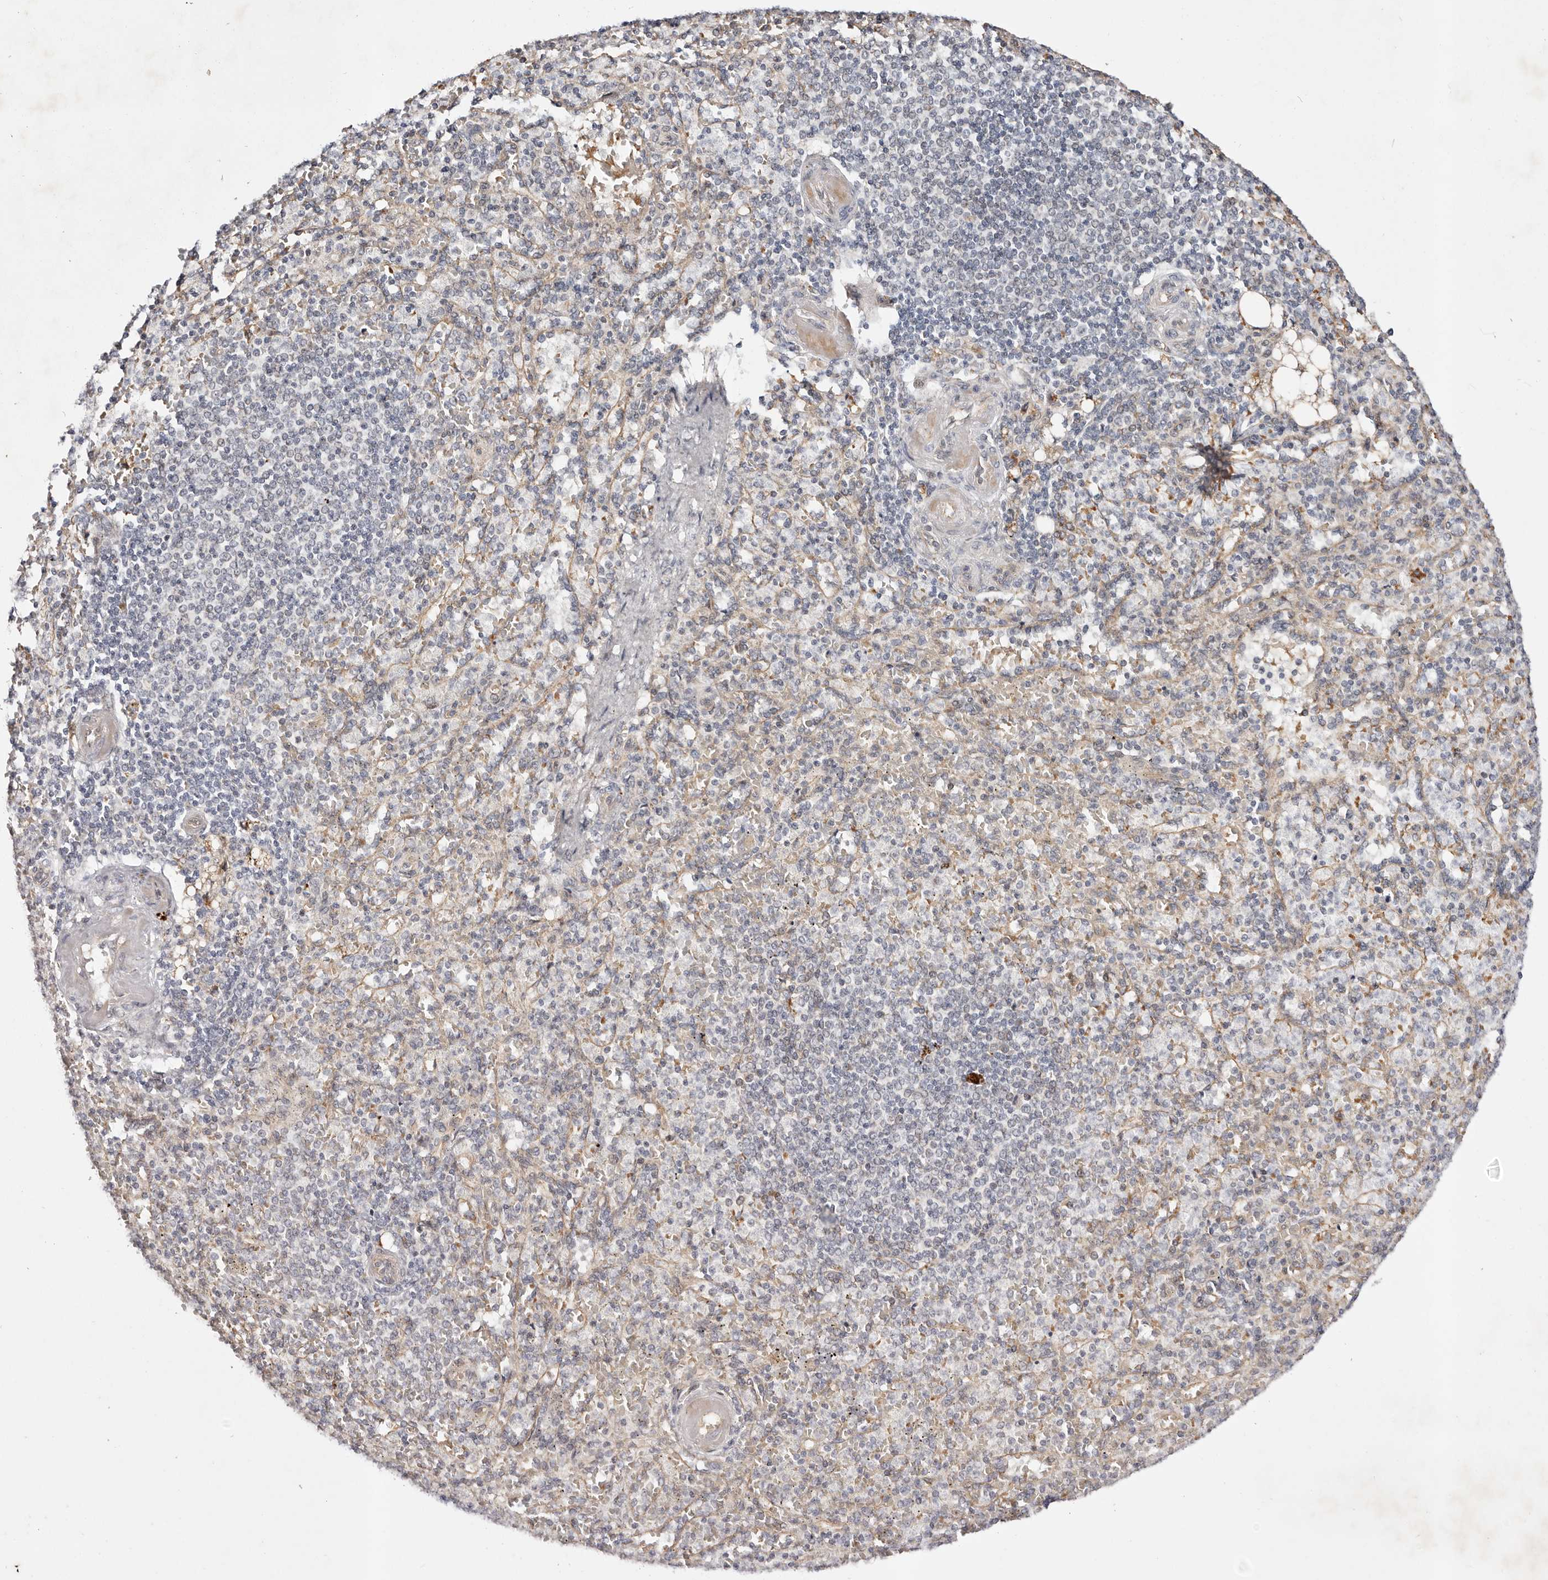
{"staining": {"intensity": "negative", "quantity": "none", "location": "none"}, "tissue": "spleen", "cell_type": "Cells in red pulp", "image_type": "normal", "snomed": [{"axis": "morphology", "description": "Normal tissue, NOS"}, {"axis": "topography", "description": "Spleen"}], "caption": "This is a image of immunohistochemistry staining of unremarkable spleen, which shows no positivity in cells in red pulp. (DAB IHC with hematoxylin counter stain).", "gene": "WRN", "patient": {"sex": "female", "age": 74}}